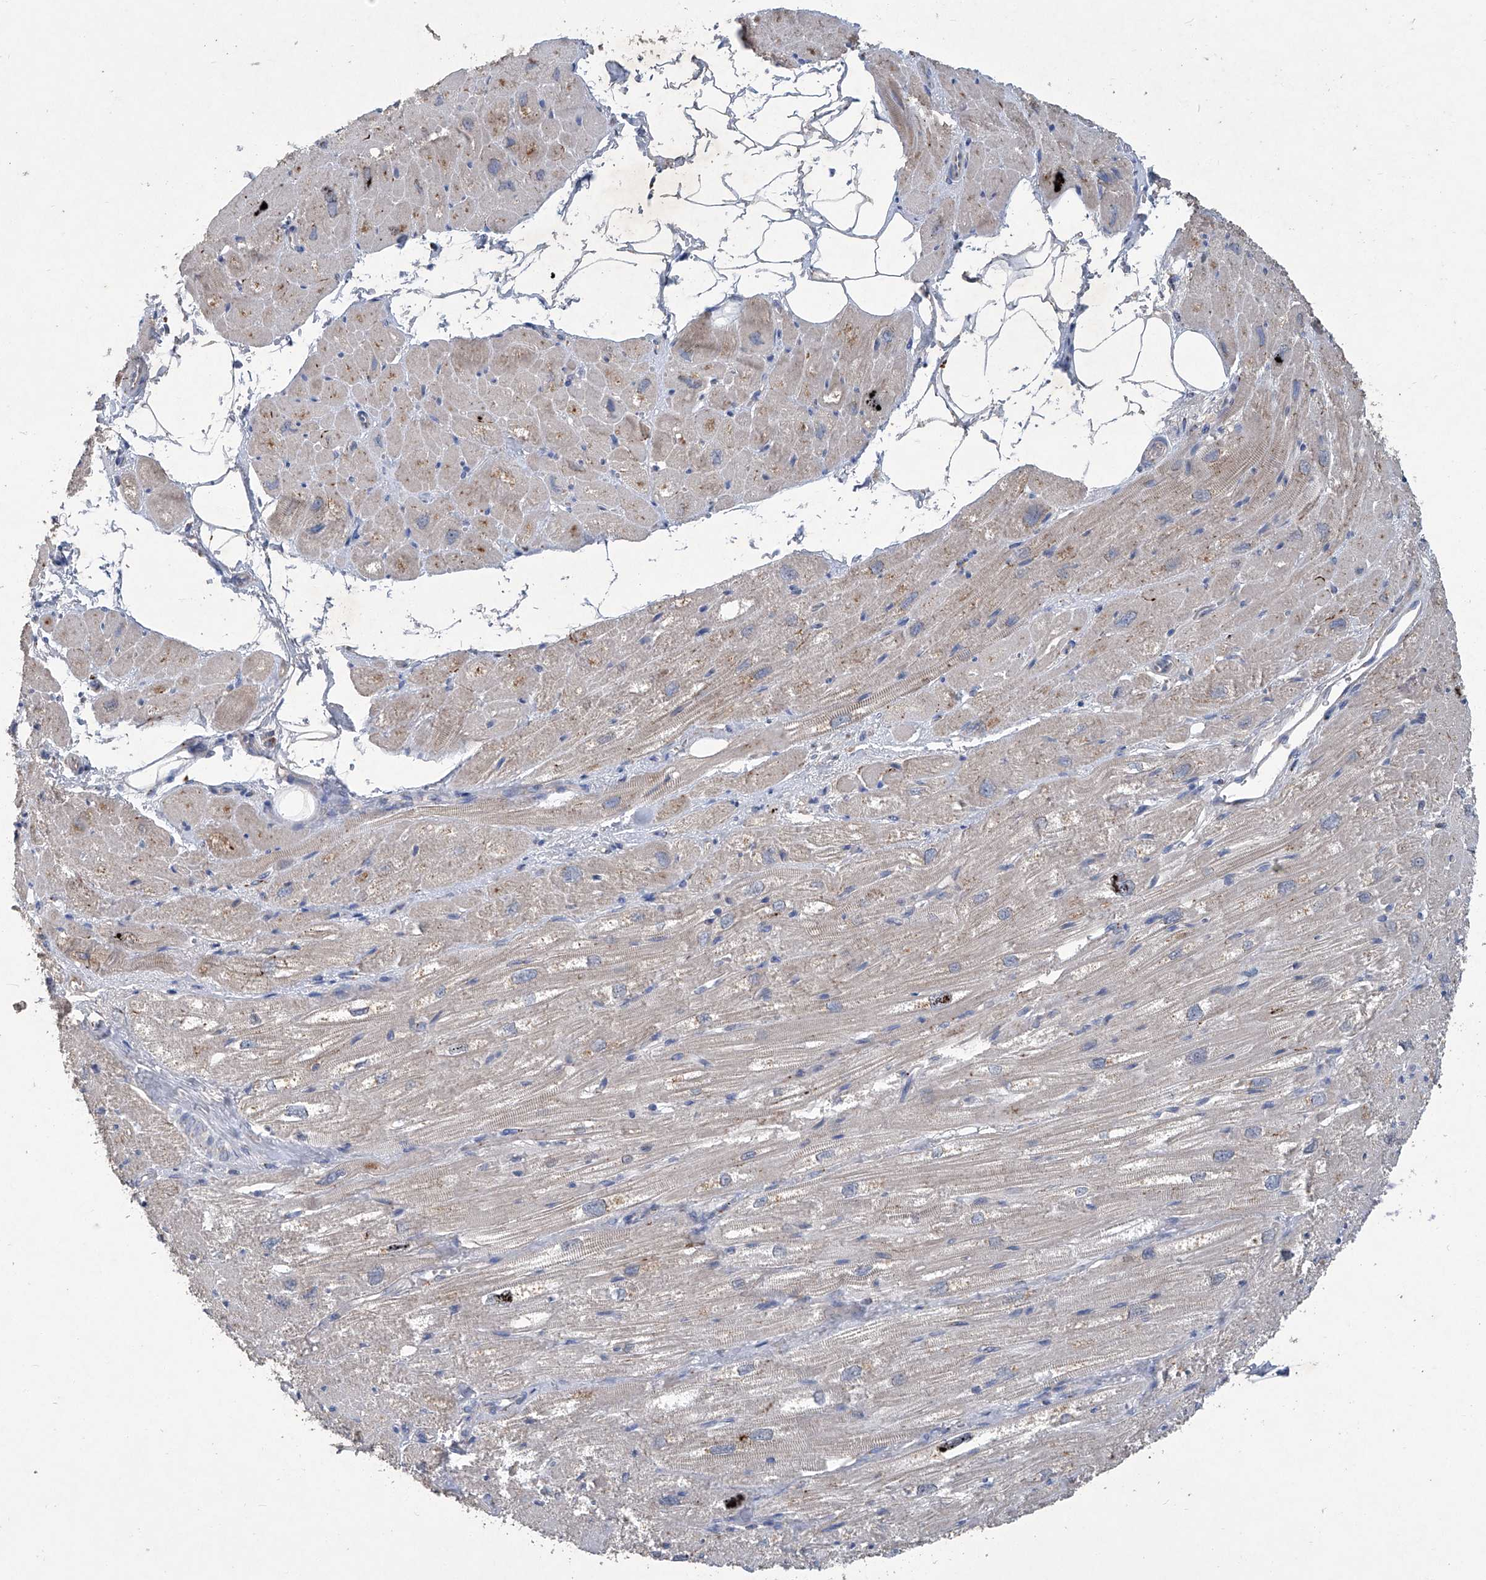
{"staining": {"intensity": "moderate", "quantity": "25%-75%", "location": "cytoplasmic/membranous"}, "tissue": "heart muscle", "cell_type": "Cardiomyocytes", "image_type": "normal", "snomed": [{"axis": "morphology", "description": "Normal tissue, NOS"}, {"axis": "topography", "description": "Heart"}], "caption": "Immunohistochemical staining of benign human heart muscle reveals moderate cytoplasmic/membranous protein expression in approximately 25%-75% of cardiomyocytes. Ihc stains the protein in brown and the nuclei are stained blue.", "gene": "PCSK5", "patient": {"sex": "male", "age": 50}}